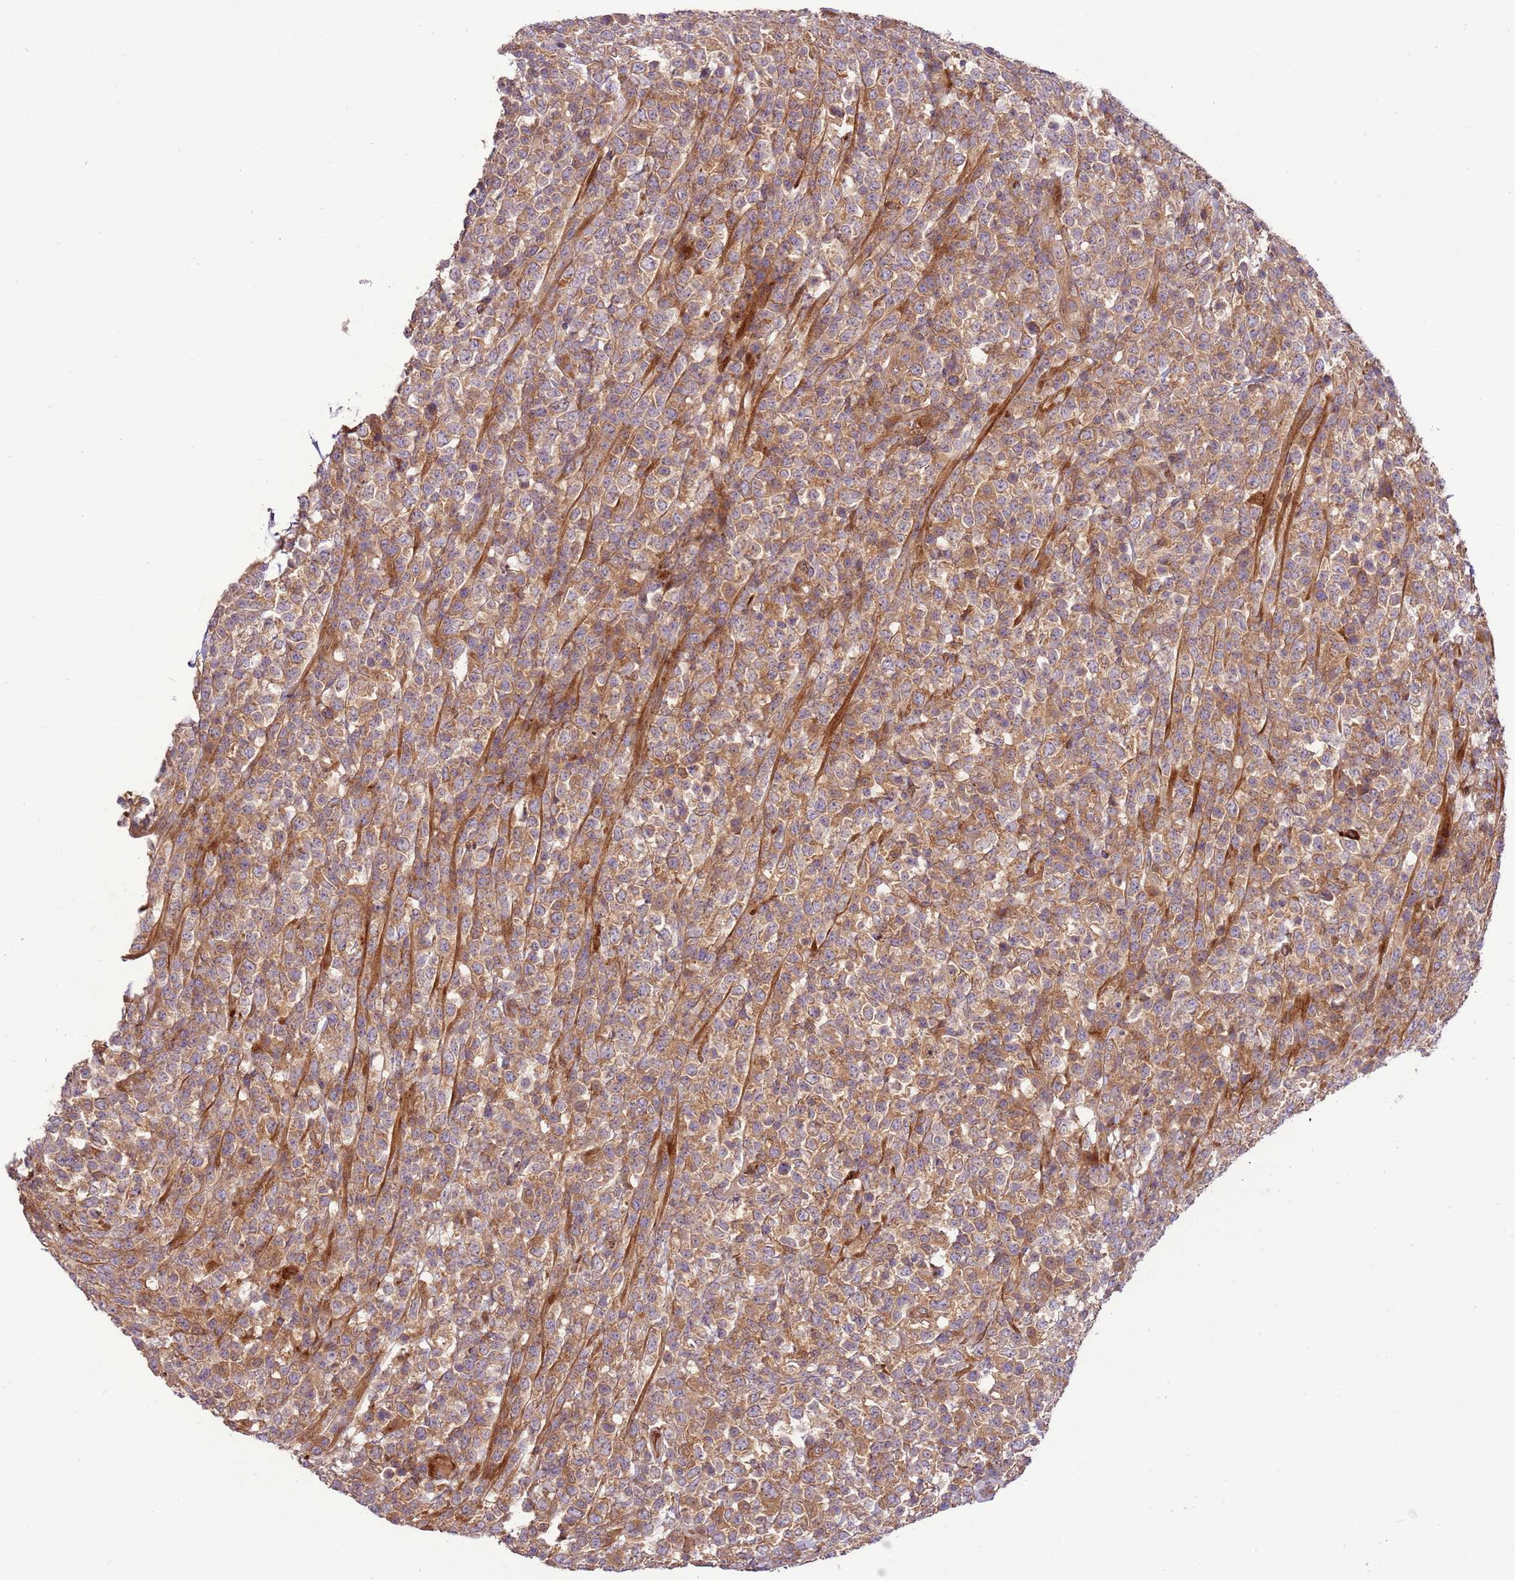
{"staining": {"intensity": "weak", "quantity": "25%-75%", "location": "cytoplasmic/membranous"}, "tissue": "lymphoma", "cell_type": "Tumor cells", "image_type": "cancer", "snomed": [{"axis": "morphology", "description": "Malignant lymphoma, non-Hodgkin's type, High grade"}, {"axis": "topography", "description": "Colon"}], "caption": "This is an image of IHC staining of lymphoma, which shows weak expression in the cytoplasmic/membranous of tumor cells.", "gene": "ZNF624", "patient": {"sex": "female", "age": 53}}